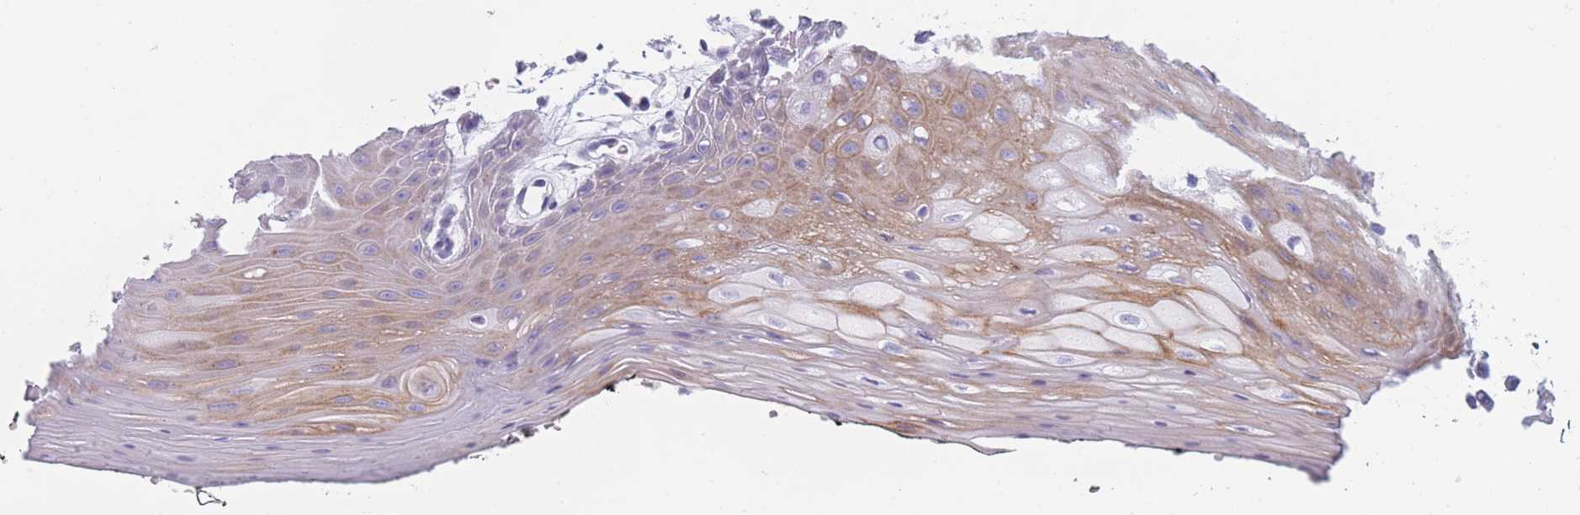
{"staining": {"intensity": "moderate", "quantity": "<25%", "location": "cytoplasmic/membranous"}, "tissue": "oral mucosa", "cell_type": "Squamous epithelial cells", "image_type": "normal", "snomed": [{"axis": "morphology", "description": "Normal tissue, NOS"}, {"axis": "topography", "description": "Oral tissue"}, {"axis": "topography", "description": "Tounge, NOS"}], "caption": "Immunohistochemistry (IHC) of benign oral mucosa reveals low levels of moderate cytoplasmic/membranous positivity in about <25% of squamous epithelial cells.", "gene": "COL27A1", "patient": {"sex": "female", "age": 59}}